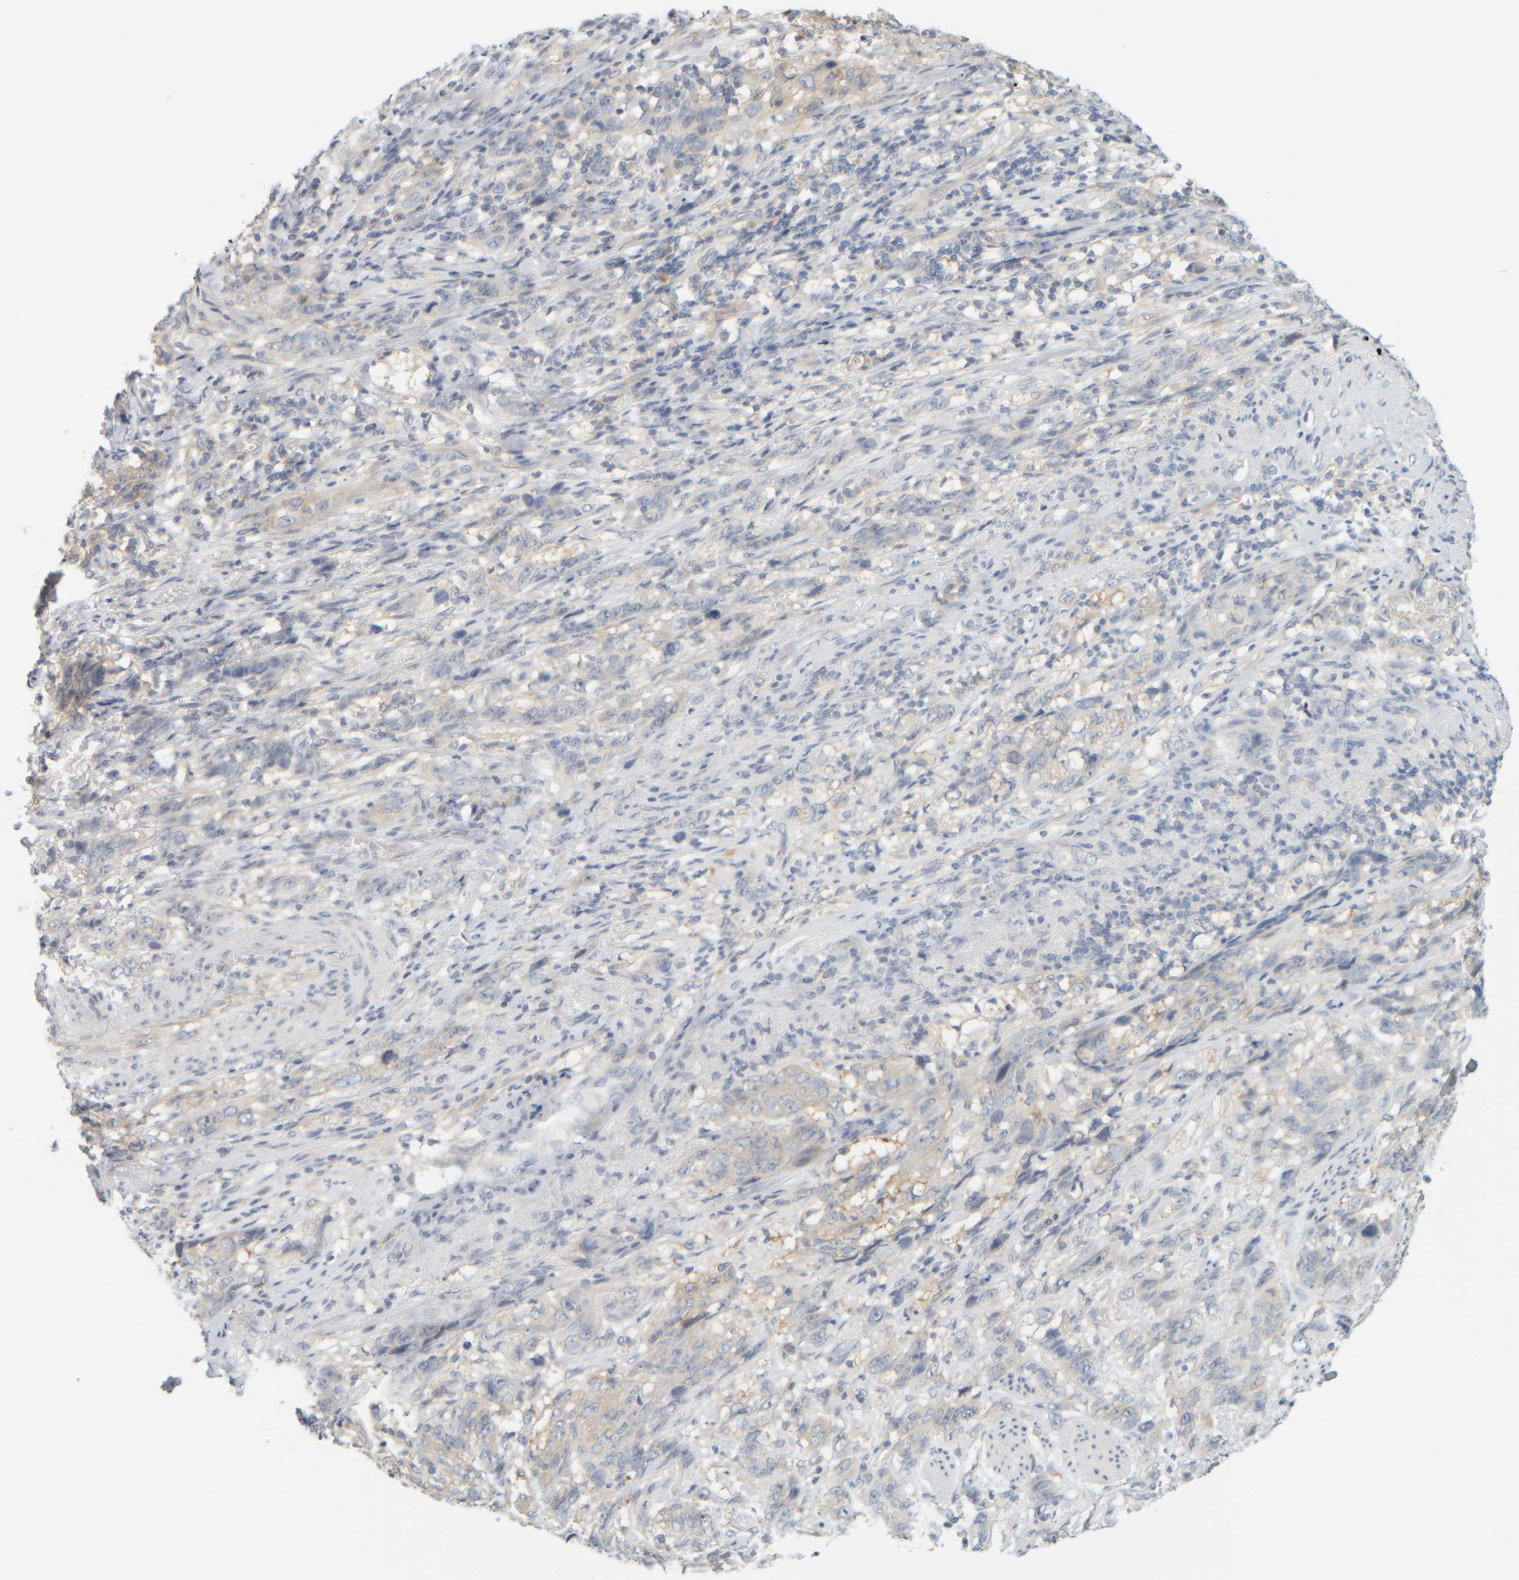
{"staining": {"intensity": "weak", "quantity": "25%-75%", "location": "cytoplasmic/membranous"}, "tissue": "stomach cancer", "cell_type": "Tumor cells", "image_type": "cancer", "snomed": [{"axis": "morphology", "description": "Adenocarcinoma, NOS"}, {"axis": "topography", "description": "Stomach"}], "caption": "A brown stain shows weak cytoplasmic/membranous staining of a protein in stomach cancer (adenocarcinoma) tumor cells. The staining was performed using DAB, with brown indicating positive protein expression. Nuclei are stained blue with hematoxylin.", "gene": "PTGES3L-AARSD1", "patient": {"sex": "male", "age": 48}}